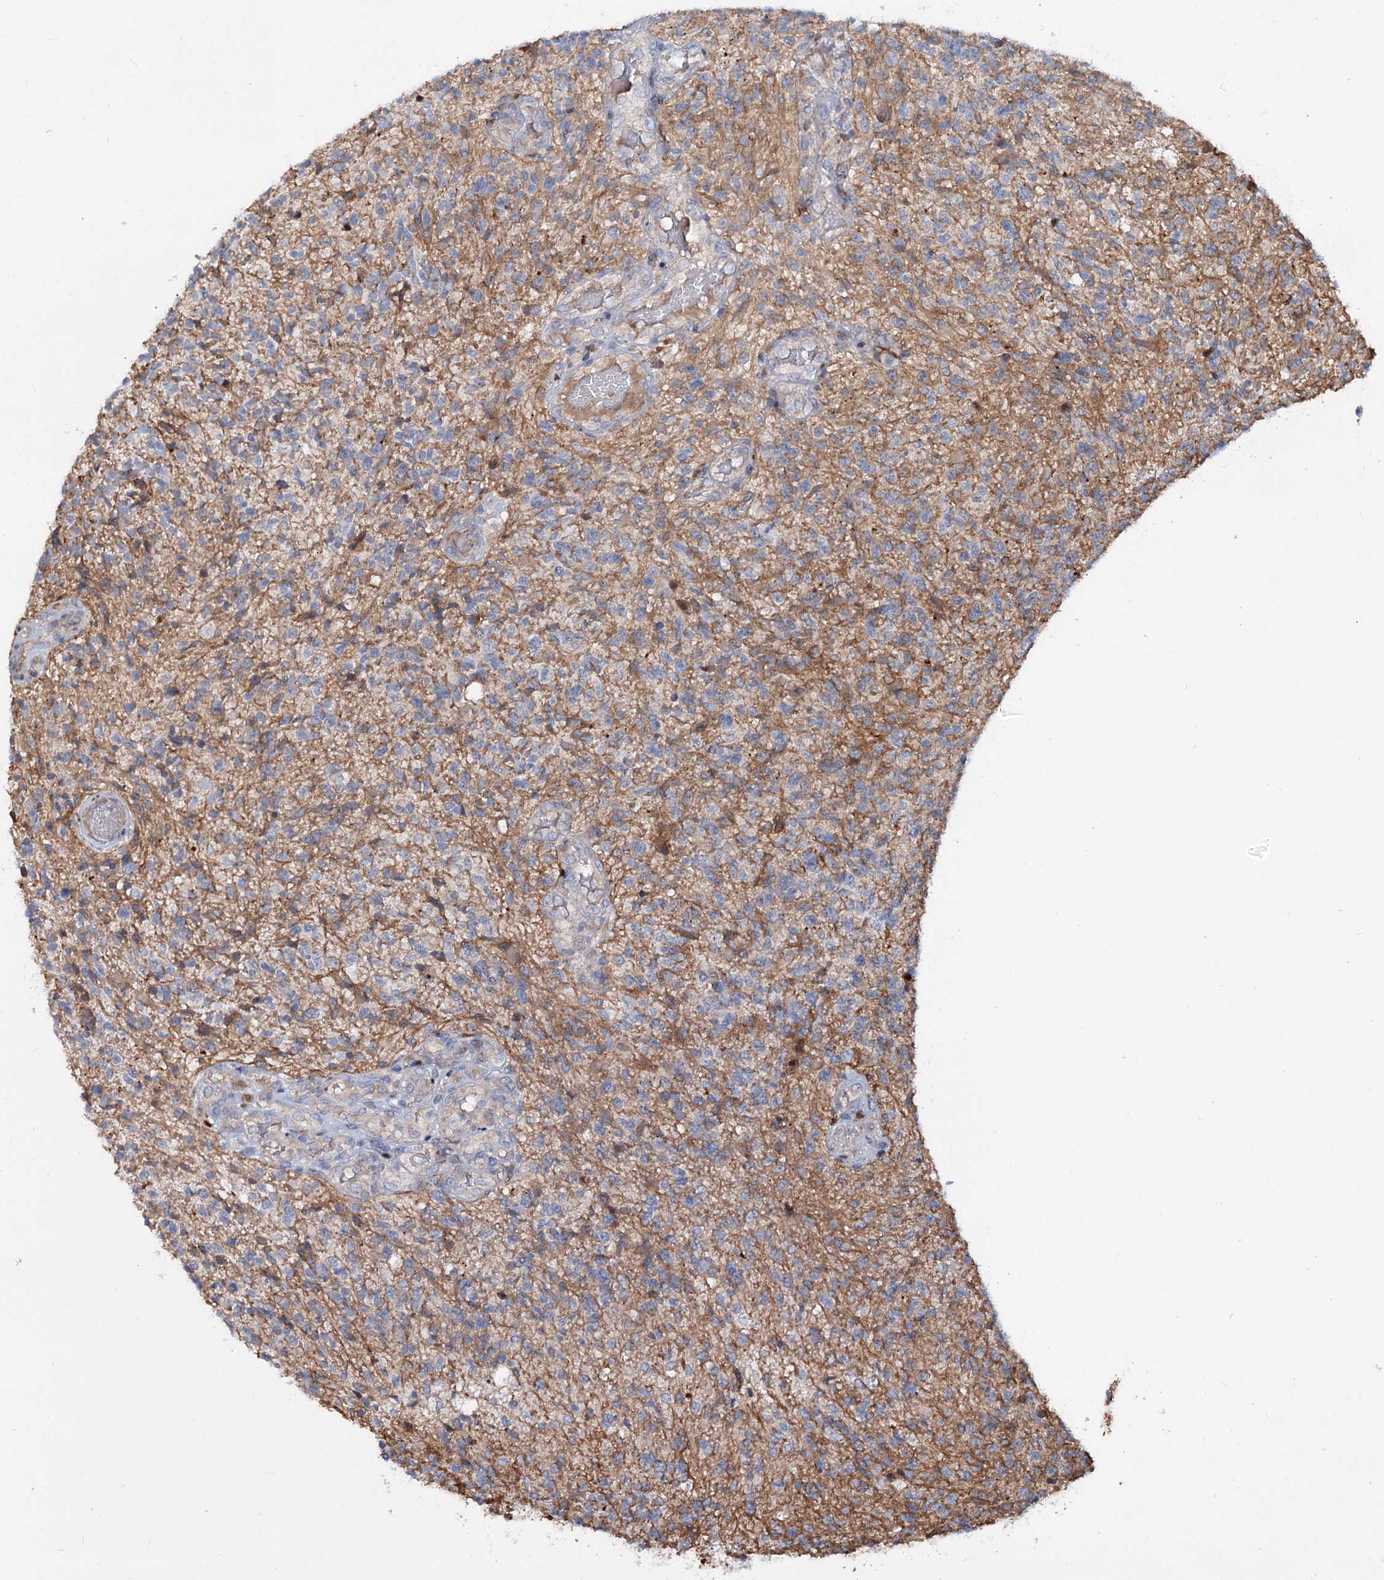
{"staining": {"intensity": "negative", "quantity": "none", "location": "none"}, "tissue": "glioma", "cell_type": "Tumor cells", "image_type": "cancer", "snomed": [{"axis": "morphology", "description": "Glioma, malignant, High grade"}, {"axis": "topography", "description": "Brain"}], "caption": "This is an immunohistochemistry (IHC) micrograph of malignant glioma (high-grade). There is no expression in tumor cells.", "gene": "PTDSS2", "patient": {"sex": "male", "age": 56}}